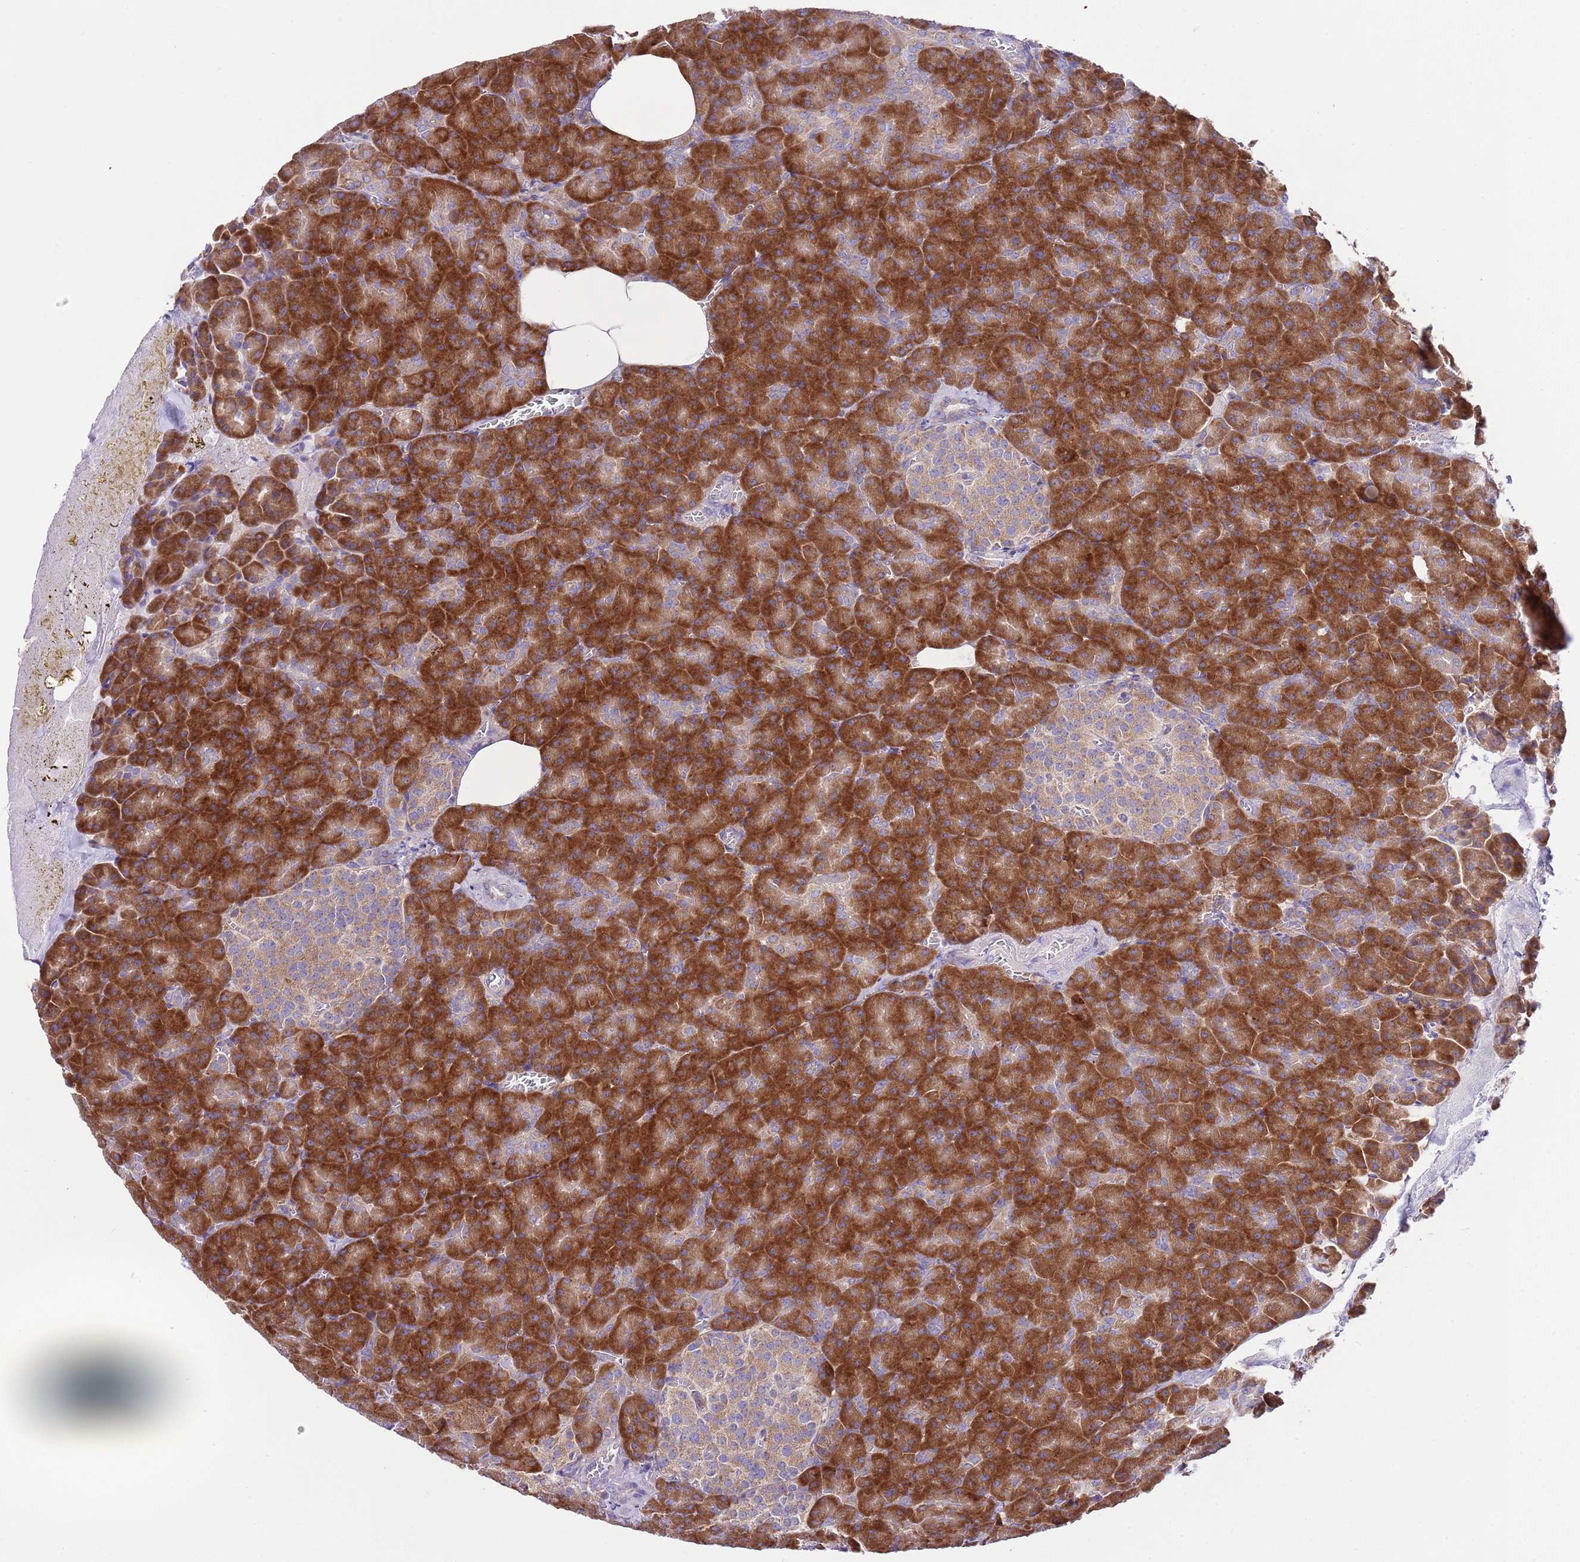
{"staining": {"intensity": "strong", "quantity": ">75%", "location": "cytoplasmic/membranous"}, "tissue": "pancreas", "cell_type": "Exocrine glandular cells", "image_type": "normal", "snomed": [{"axis": "morphology", "description": "Normal tissue, NOS"}, {"axis": "topography", "description": "Pancreas"}], "caption": "Brown immunohistochemical staining in benign pancreas exhibits strong cytoplasmic/membranous staining in approximately >75% of exocrine glandular cells.", "gene": "RPS10", "patient": {"sex": "female", "age": 74}}